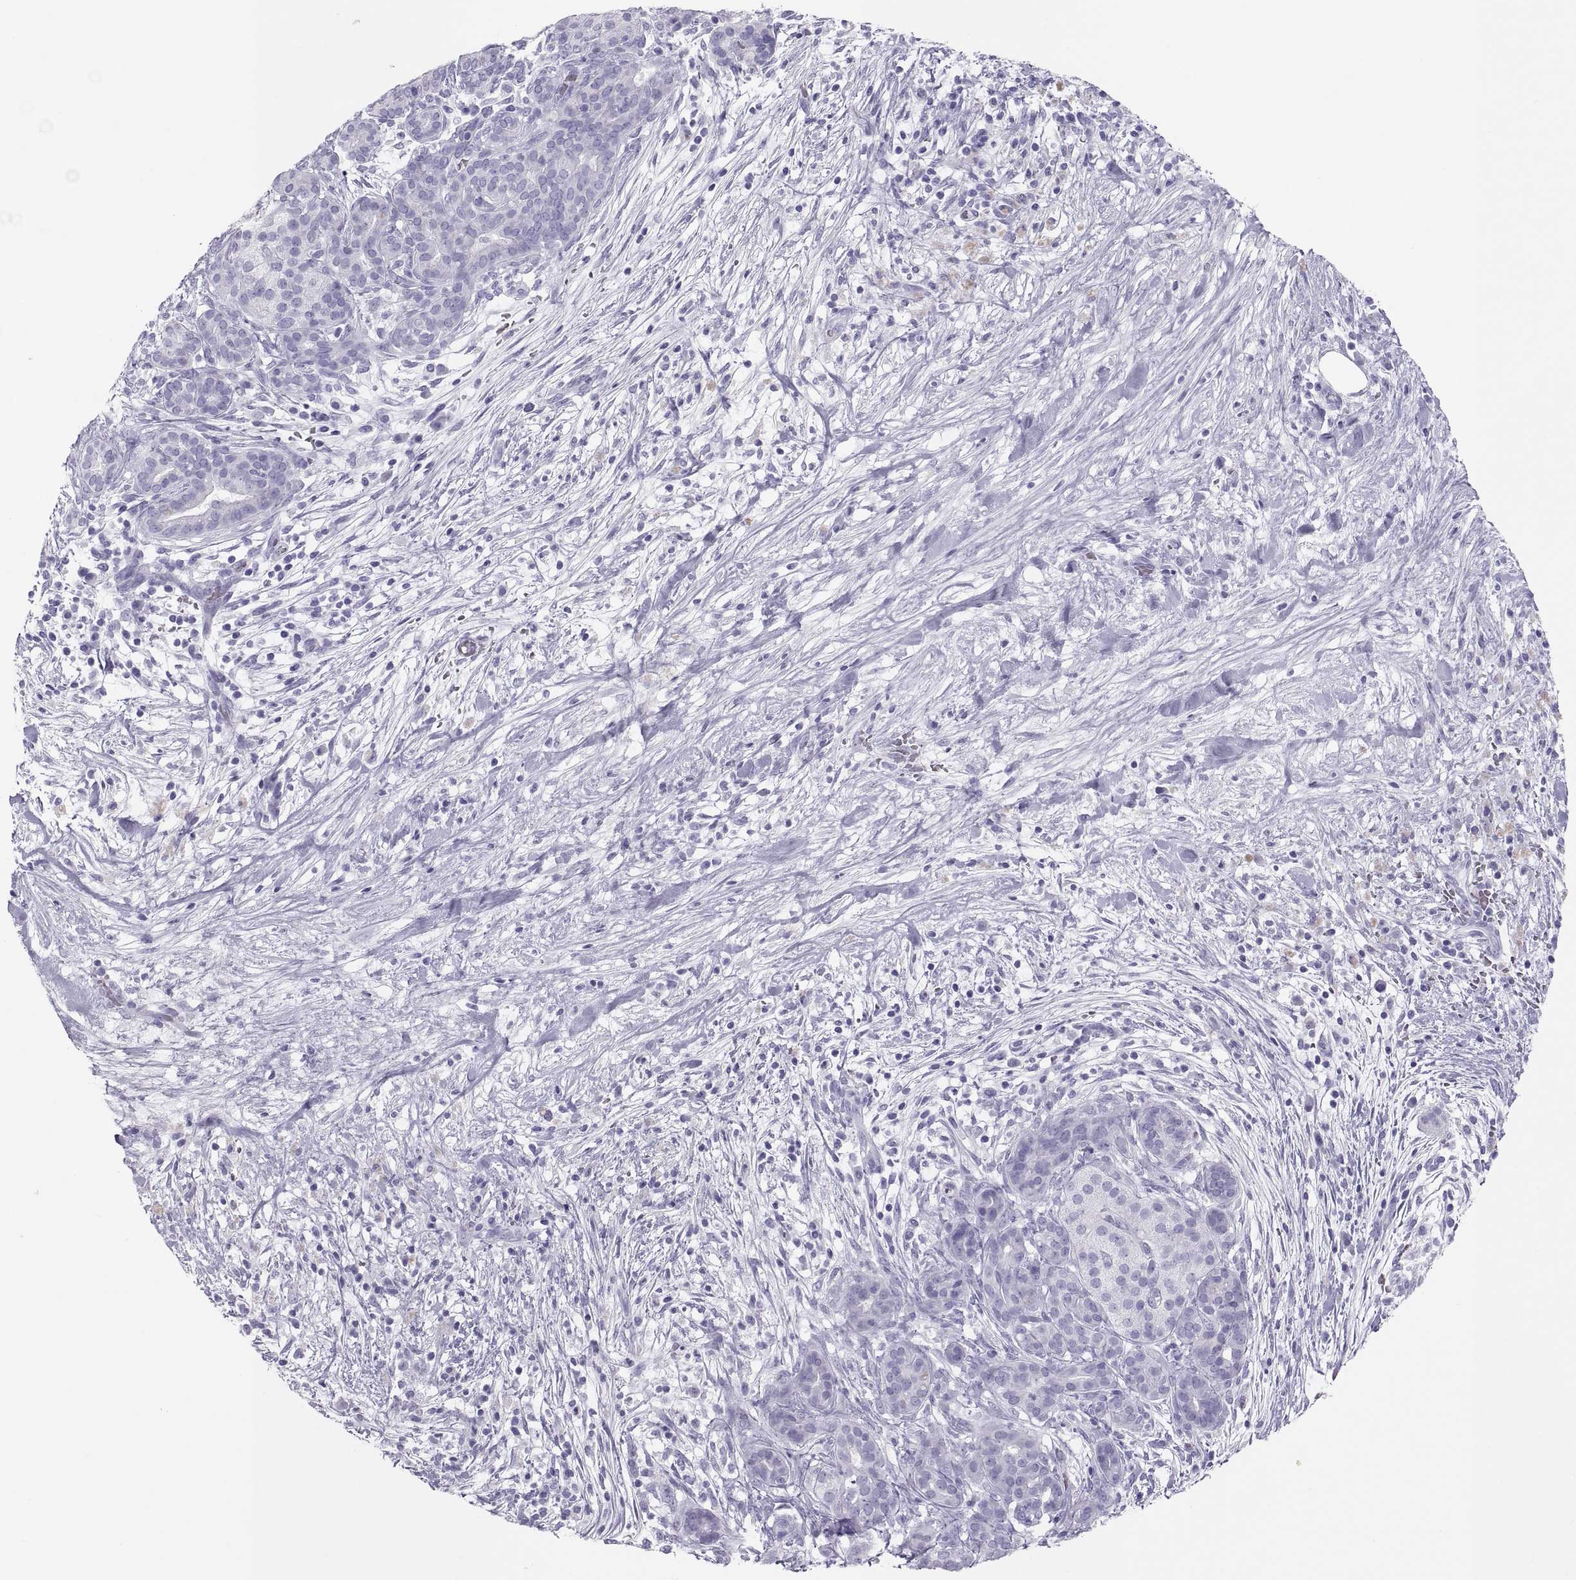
{"staining": {"intensity": "negative", "quantity": "none", "location": "none"}, "tissue": "pancreatic cancer", "cell_type": "Tumor cells", "image_type": "cancer", "snomed": [{"axis": "morphology", "description": "Adenocarcinoma, NOS"}, {"axis": "topography", "description": "Pancreas"}], "caption": "An image of adenocarcinoma (pancreatic) stained for a protein demonstrates no brown staining in tumor cells.", "gene": "SEMG1", "patient": {"sex": "male", "age": 44}}